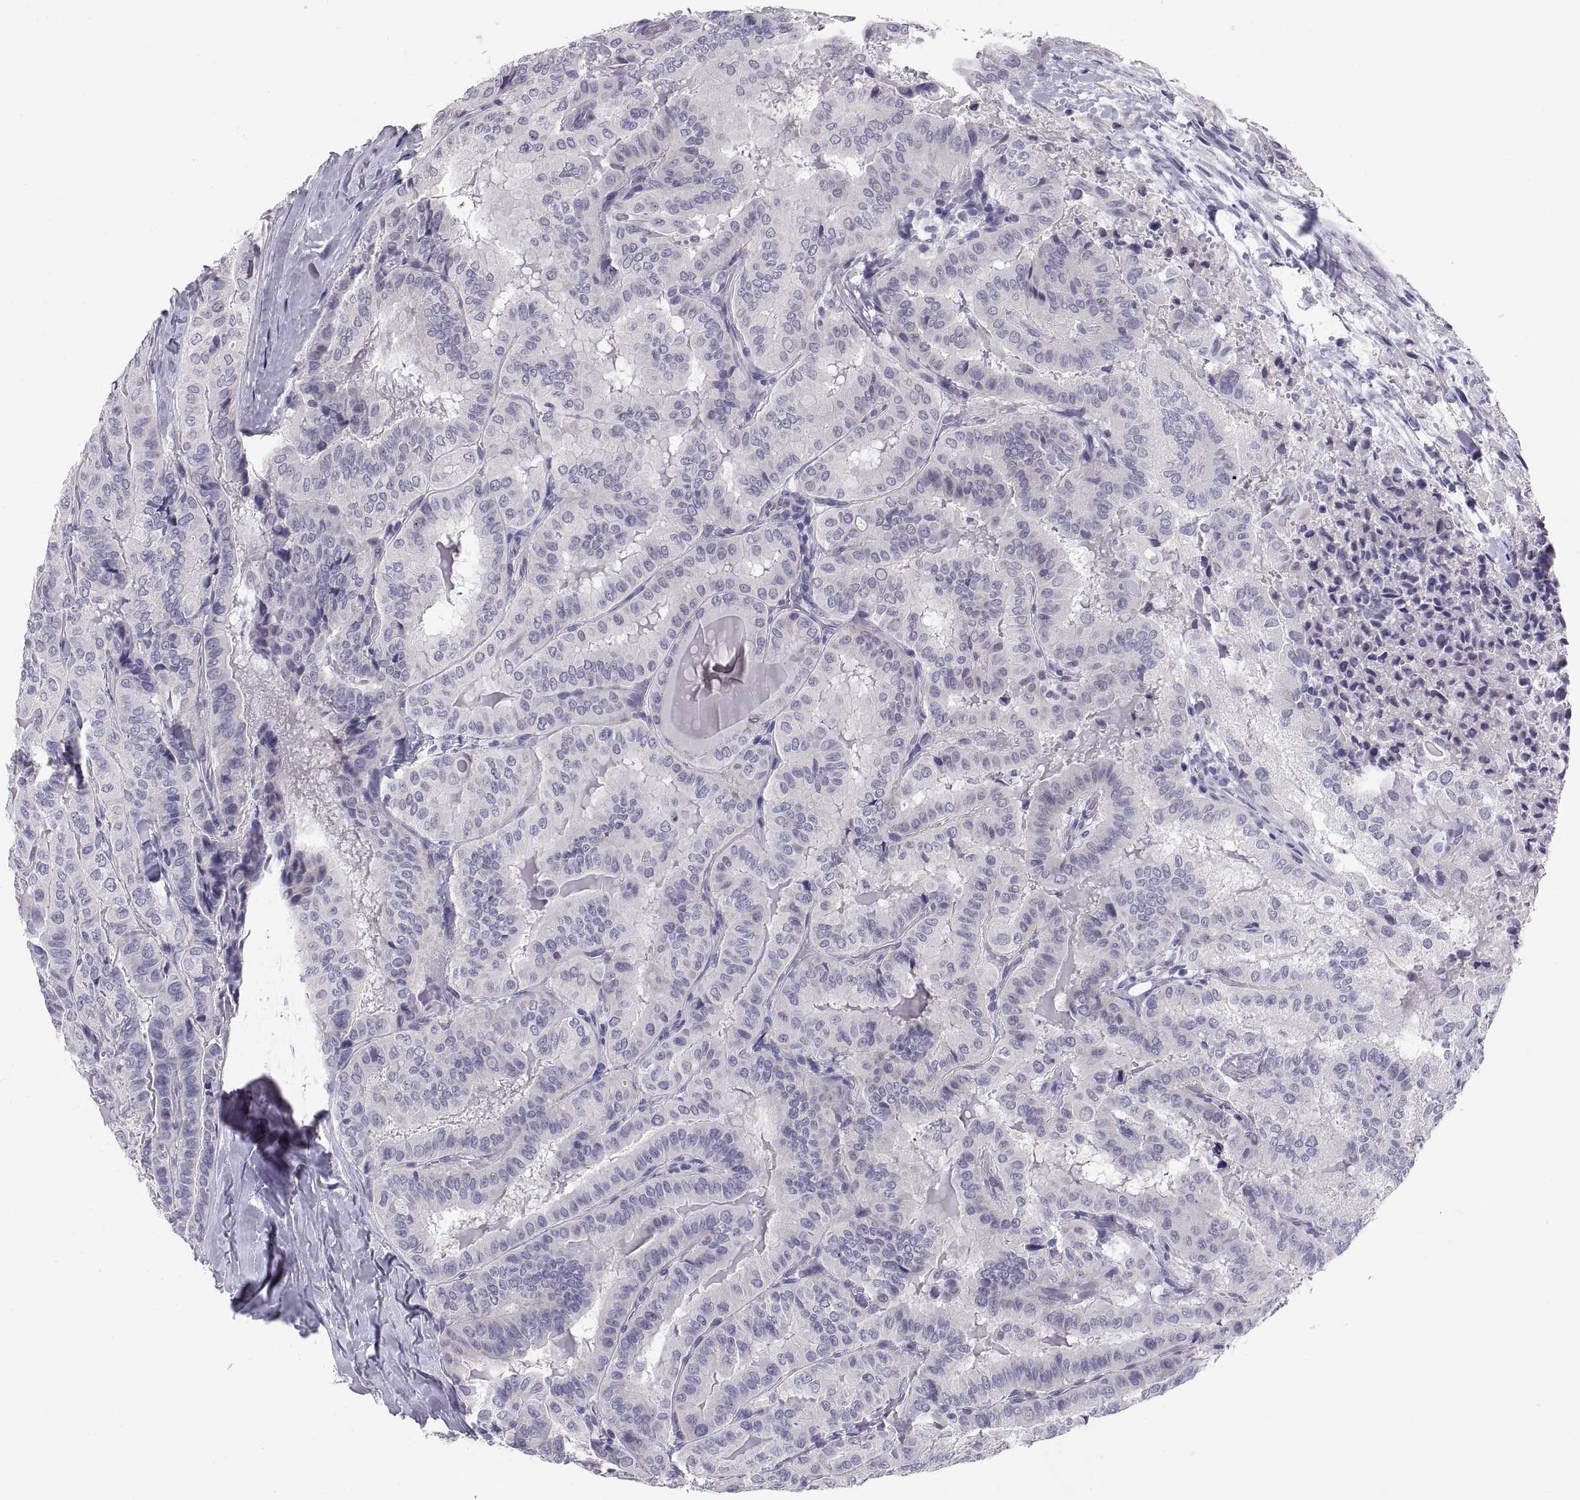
{"staining": {"intensity": "negative", "quantity": "none", "location": "none"}, "tissue": "thyroid cancer", "cell_type": "Tumor cells", "image_type": "cancer", "snomed": [{"axis": "morphology", "description": "Papillary adenocarcinoma, NOS"}, {"axis": "topography", "description": "Thyroid gland"}], "caption": "Immunohistochemistry (IHC) photomicrograph of human thyroid cancer (papillary adenocarcinoma) stained for a protein (brown), which demonstrates no positivity in tumor cells. Nuclei are stained in blue.", "gene": "TEX13A", "patient": {"sex": "female", "age": 68}}